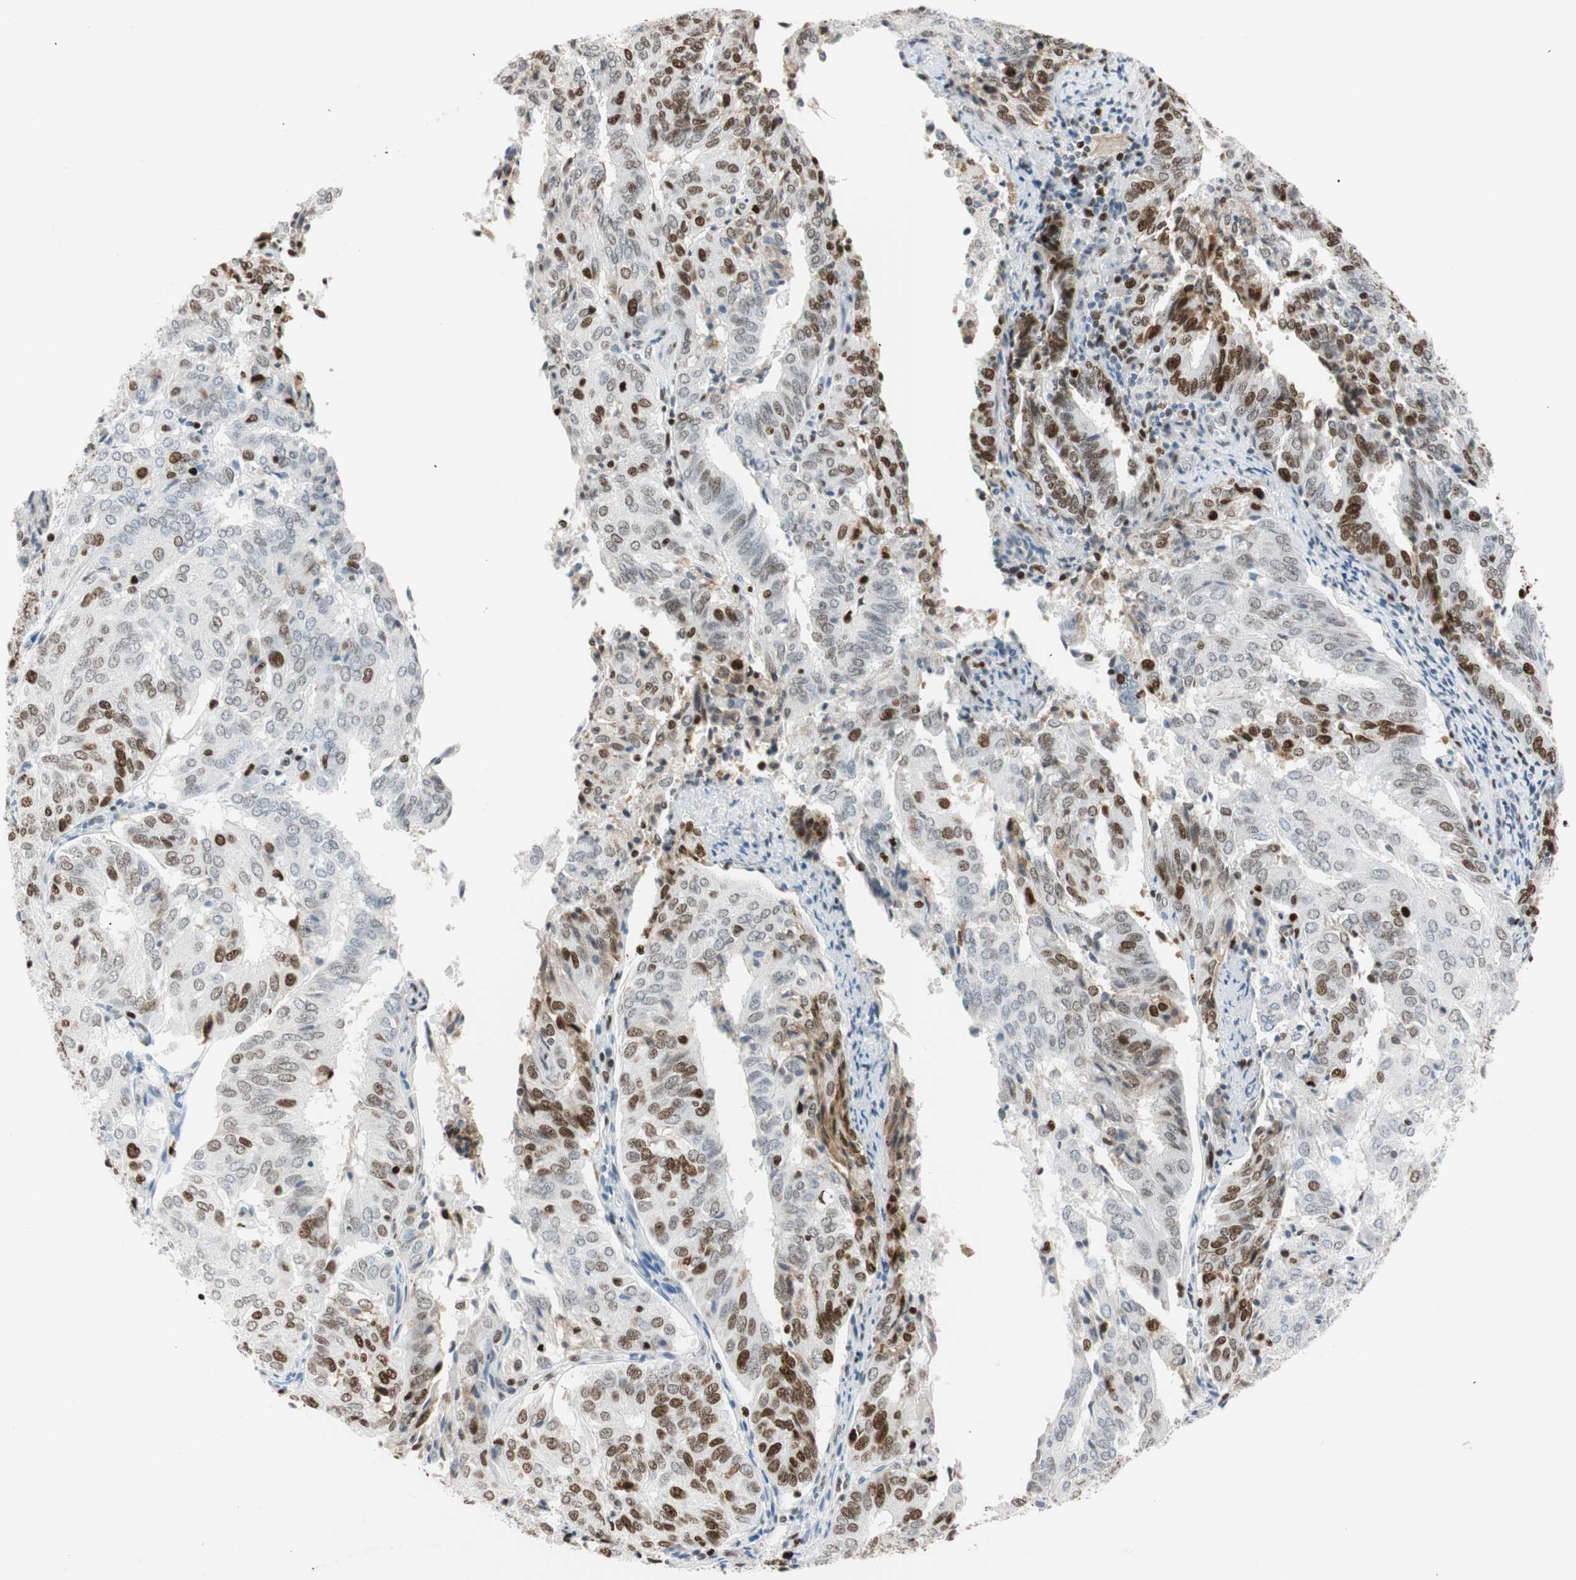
{"staining": {"intensity": "moderate", "quantity": "25%-75%", "location": "nuclear"}, "tissue": "endometrial cancer", "cell_type": "Tumor cells", "image_type": "cancer", "snomed": [{"axis": "morphology", "description": "Adenocarcinoma, NOS"}, {"axis": "topography", "description": "Uterus"}], "caption": "Immunohistochemical staining of endometrial adenocarcinoma demonstrates medium levels of moderate nuclear staining in approximately 25%-75% of tumor cells.", "gene": "EZH2", "patient": {"sex": "female", "age": 60}}